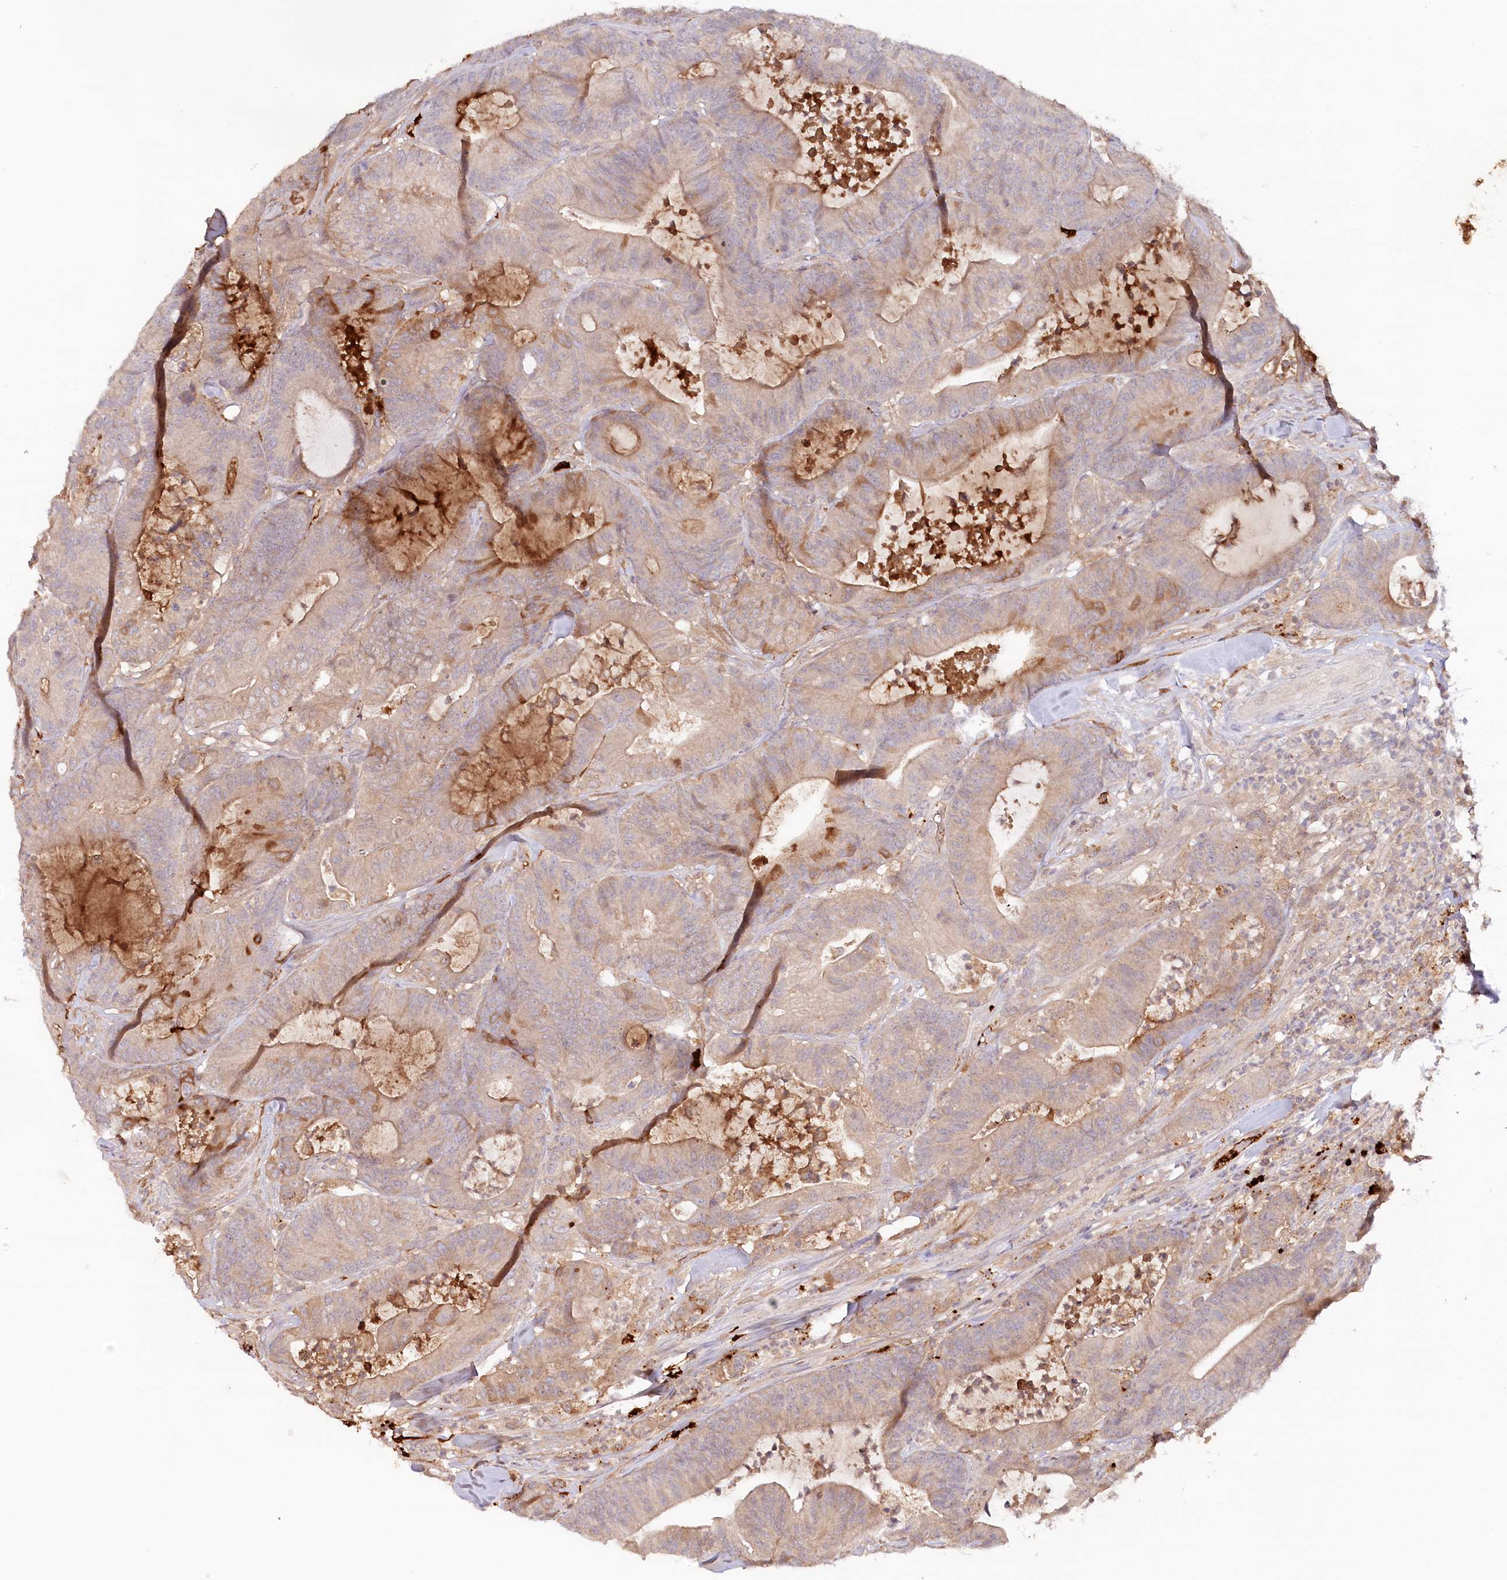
{"staining": {"intensity": "weak", "quantity": "25%-75%", "location": "cytoplasmic/membranous"}, "tissue": "colorectal cancer", "cell_type": "Tumor cells", "image_type": "cancer", "snomed": [{"axis": "morphology", "description": "Adenocarcinoma, NOS"}, {"axis": "topography", "description": "Colon"}], "caption": "DAB (3,3'-diaminobenzidine) immunohistochemical staining of human colorectal adenocarcinoma displays weak cytoplasmic/membranous protein staining in approximately 25%-75% of tumor cells.", "gene": "PSAPL1", "patient": {"sex": "female", "age": 84}}